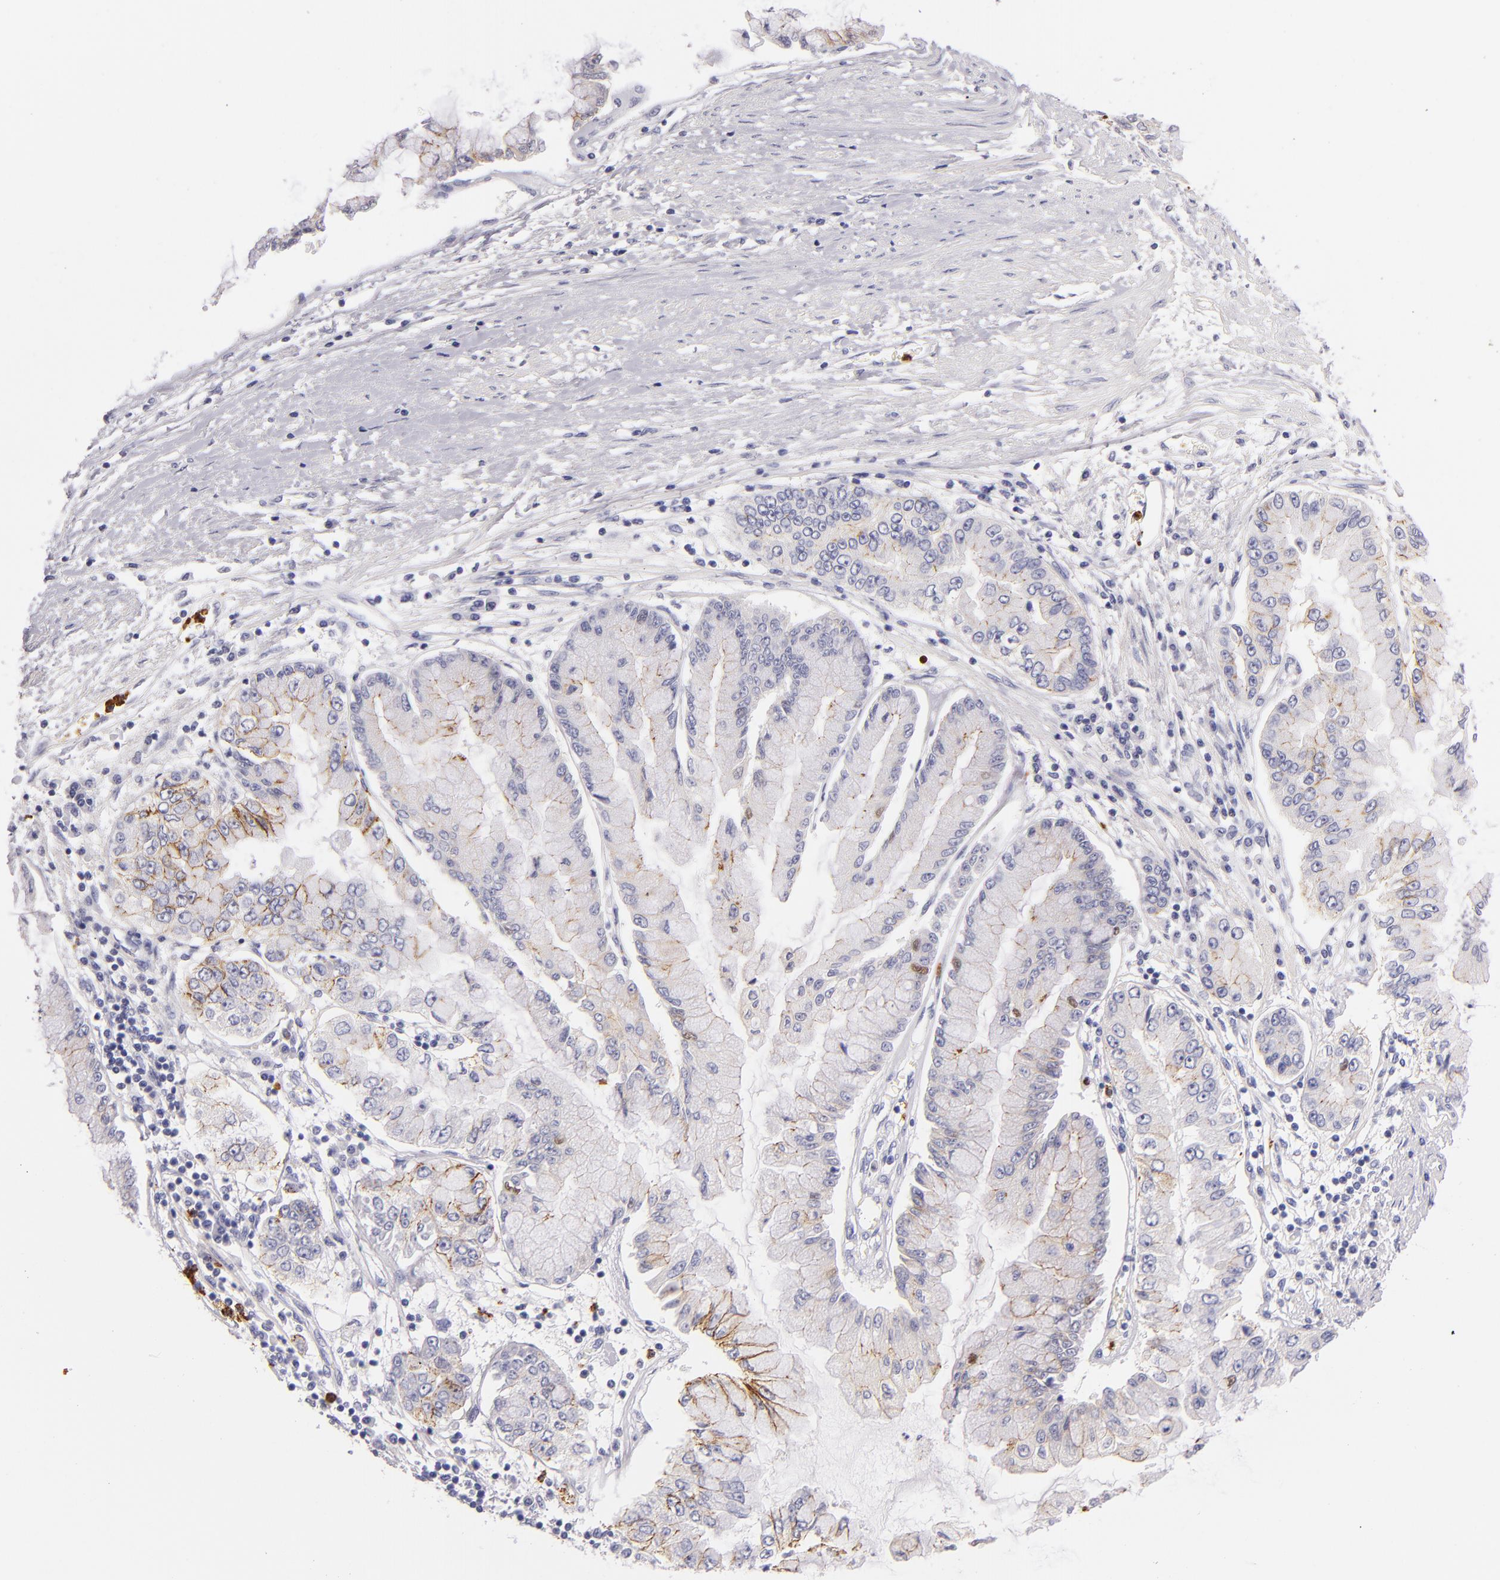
{"staining": {"intensity": "moderate", "quantity": "25%-75%", "location": "cytoplasmic/membranous"}, "tissue": "liver cancer", "cell_type": "Tumor cells", "image_type": "cancer", "snomed": [{"axis": "morphology", "description": "Cholangiocarcinoma"}, {"axis": "topography", "description": "Liver"}], "caption": "This histopathology image displays liver cancer (cholangiocarcinoma) stained with immunohistochemistry (IHC) to label a protein in brown. The cytoplasmic/membranous of tumor cells show moderate positivity for the protein. Nuclei are counter-stained blue.", "gene": "CDH3", "patient": {"sex": "female", "age": 79}}